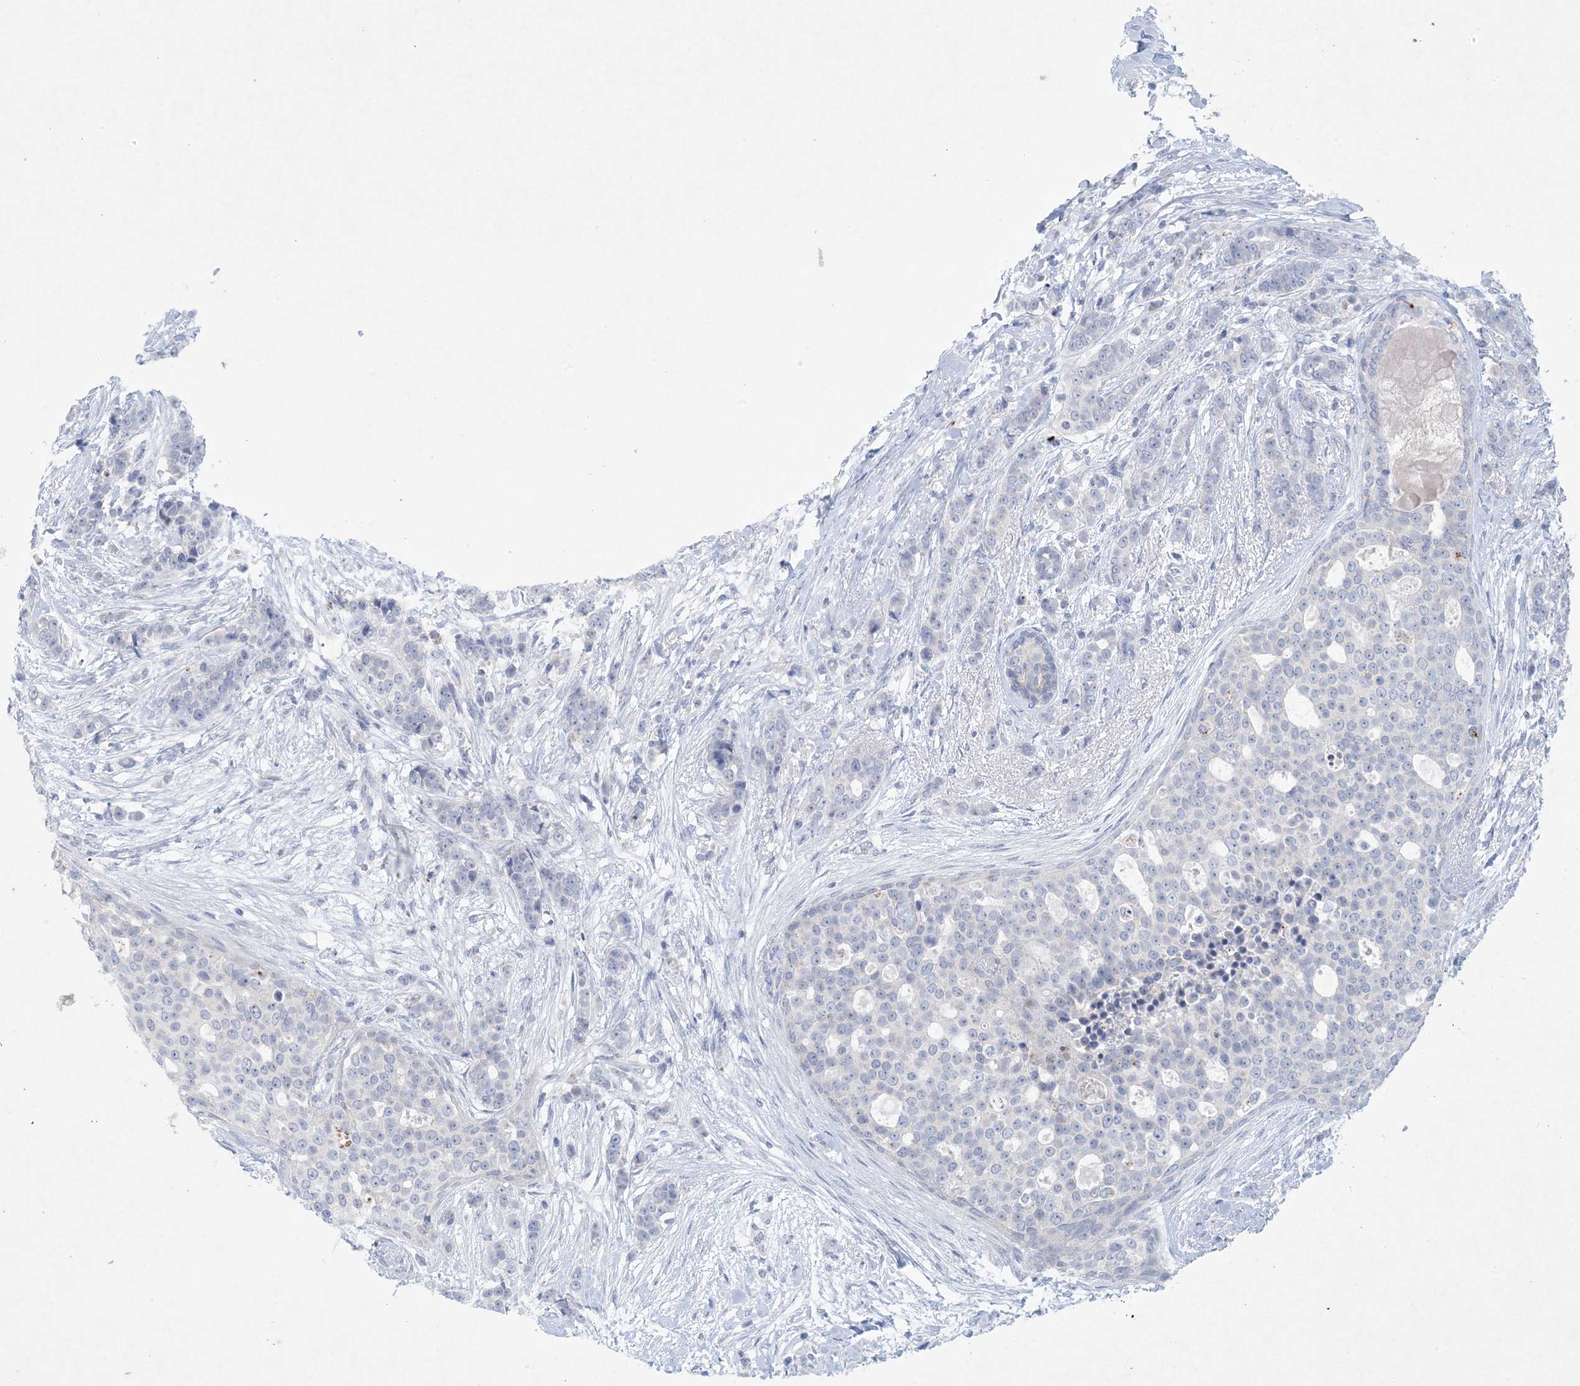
{"staining": {"intensity": "negative", "quantity": "none", "location": "none"}, "tissue": "breast cancer", "cell_type": "Tumor cells", "image_type": "cancer", "snomed": [{"axis": "morphology", "description": "Lobular carcinoma"}, {"axis": "topography", "description": "Breast"}], "caption": "Breast cancer (lobular carcinoma) was stained to show a protein in brown. There is no significant positivity in tumor cells. The staining was performed using DAB to visualize the protein expression in brown, while the nuclei were stained in blue with hematoxylin (Magnification: 20x).", "gene": "GABRG1", "patient": {"sex": "female", "age": 51}}